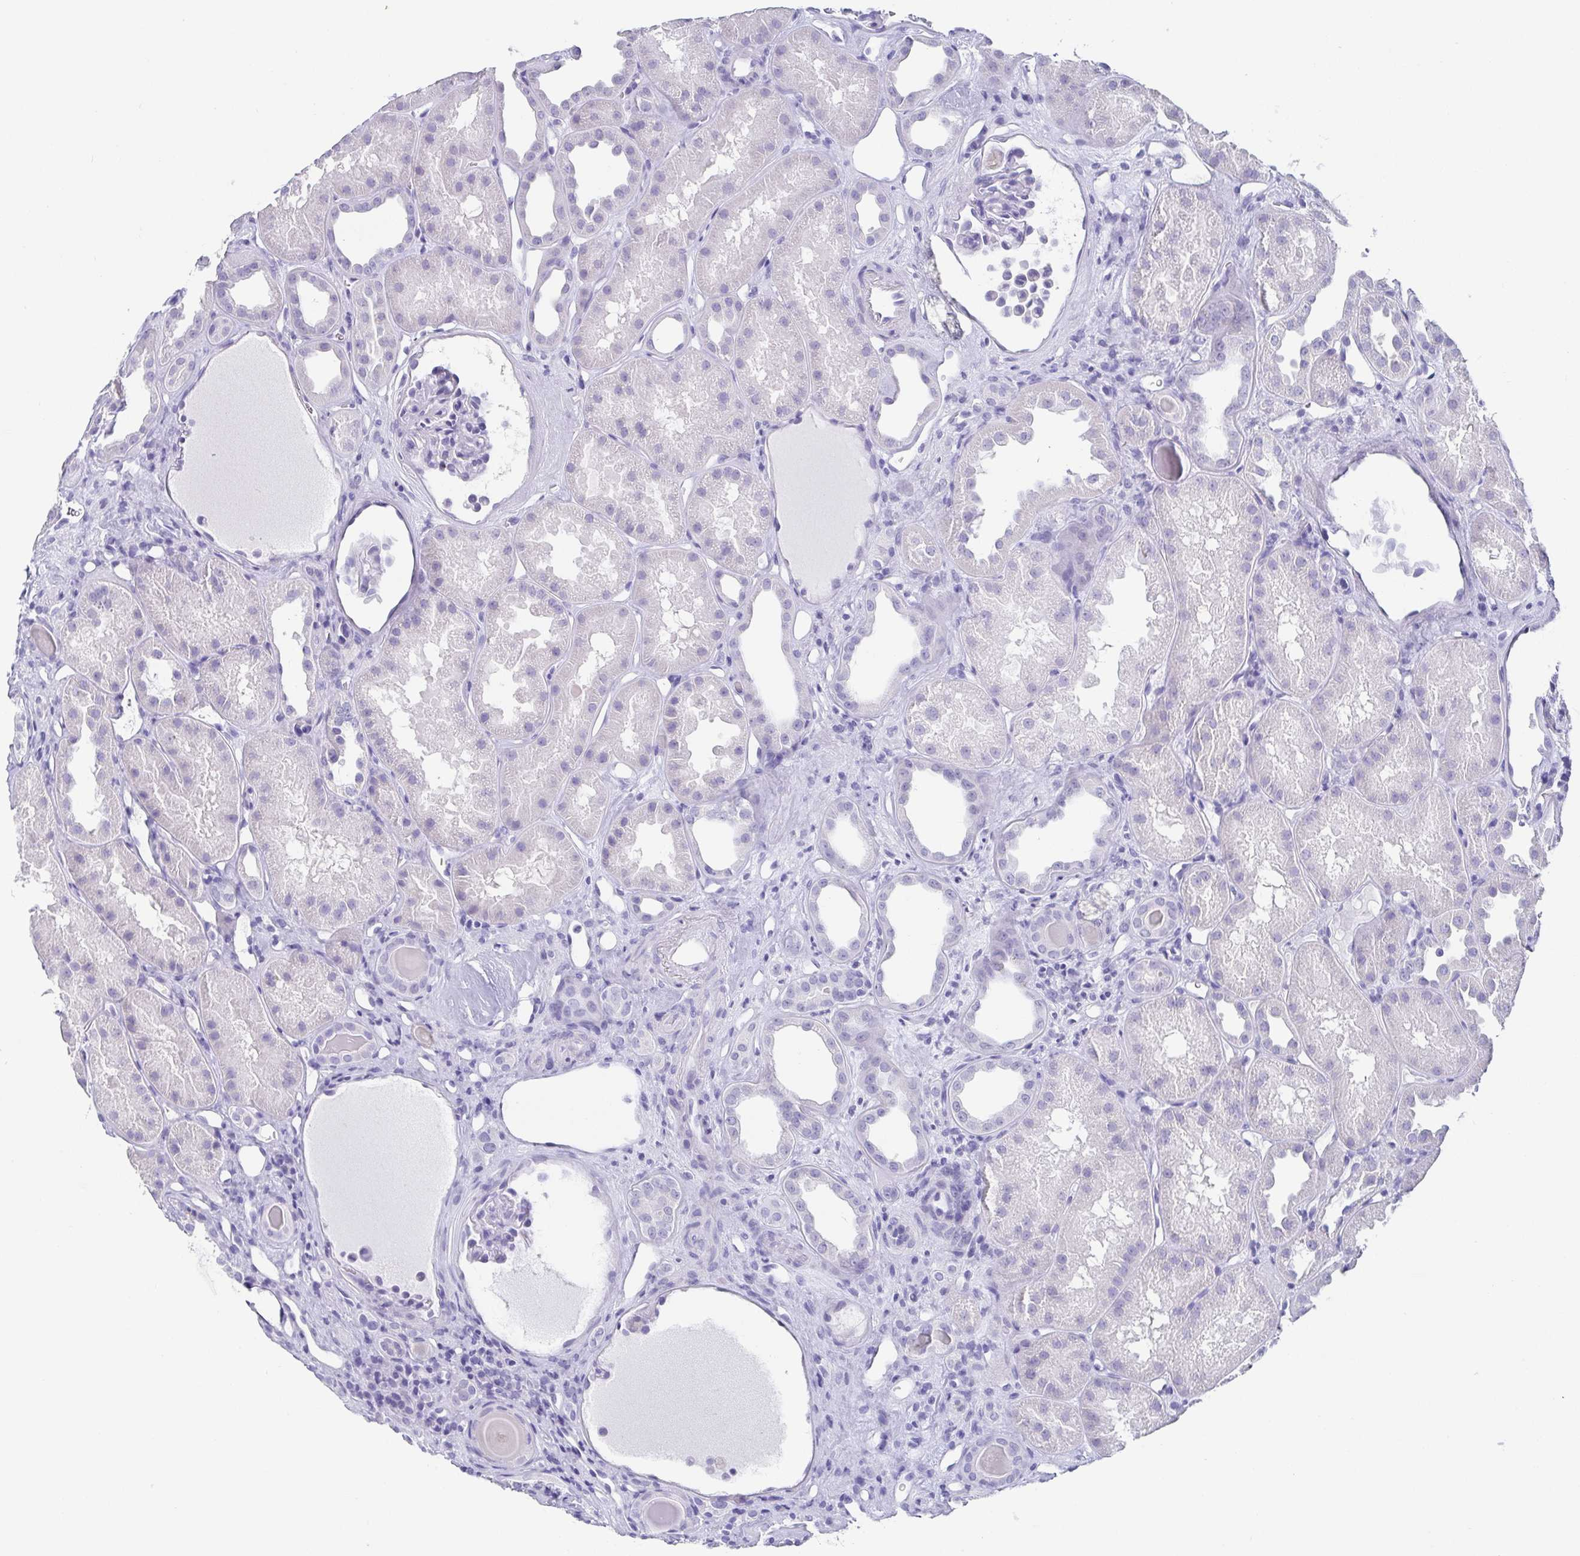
{"staining": {"intensity": "negative", "quantity": "none", "location": "none"}, "tissue": "kidney", "cell_type": "Cells in glomeruli", "image_type": "normal", "snomed": [{"axis": "morphology", "description": "Normal tissue, NOS"}, {"axis": "topography", "description": "Kidney"}], "caption": "High magnification brightfield microscopy of benign kidney stained with DAB (3,3'-diaminobenzidine) (brown) and counterstained with hematoxylin (blue): cells in glomeruli show no significant staining. The staining was performed using DAB (3,3'-diaminobenzidine) to visualize the protein expression in brown, while the nuclei were stained in blue with hematoxylin (Magnification: 20x).", "gene": "SCGN", "patient": {"sex": "male", "age": 61}}